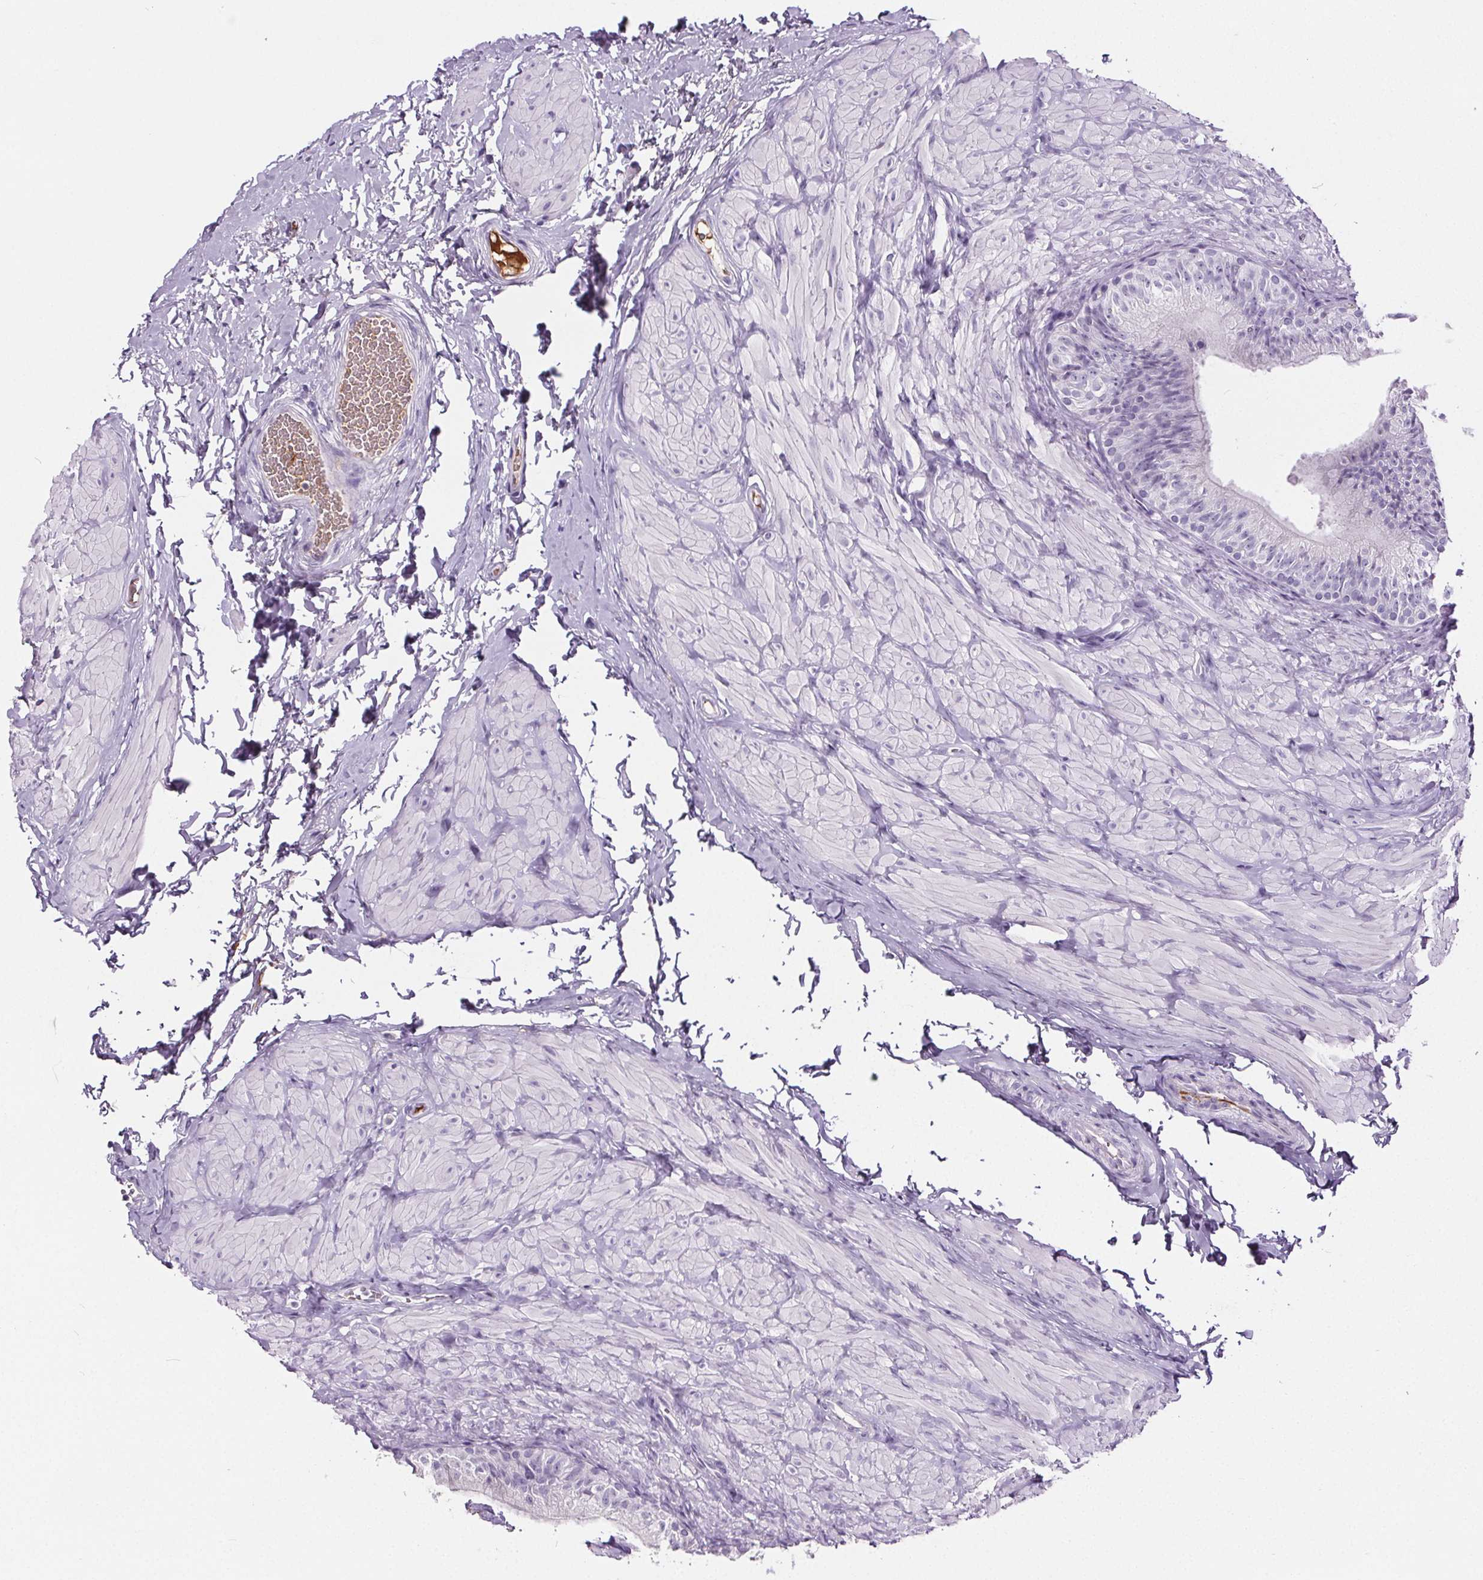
{"staining": {"intensity": "negative", "quantity": "none", "location": "none"}, "tissue": "epididymis", "cell_type": "Glandular cells", "image_type": "normal", "snomed": [{"axis": "morphology", "description": "Normal tissue, NOS"}, {"axis": "topography", "description": "Epididymis, spermatic cord, NOS"}, {"axis": "topography", "description": "Epididymis"}, {"axis": "topography", "description": "Peripheral nerve tissue"}], "caption": "This is a histopathology image of immunohistochemistry staining of benign epididymis, which shows no staining in glandular cells.", "gene": "CD5L", "patient": {"sex": "male", "age": 29}}